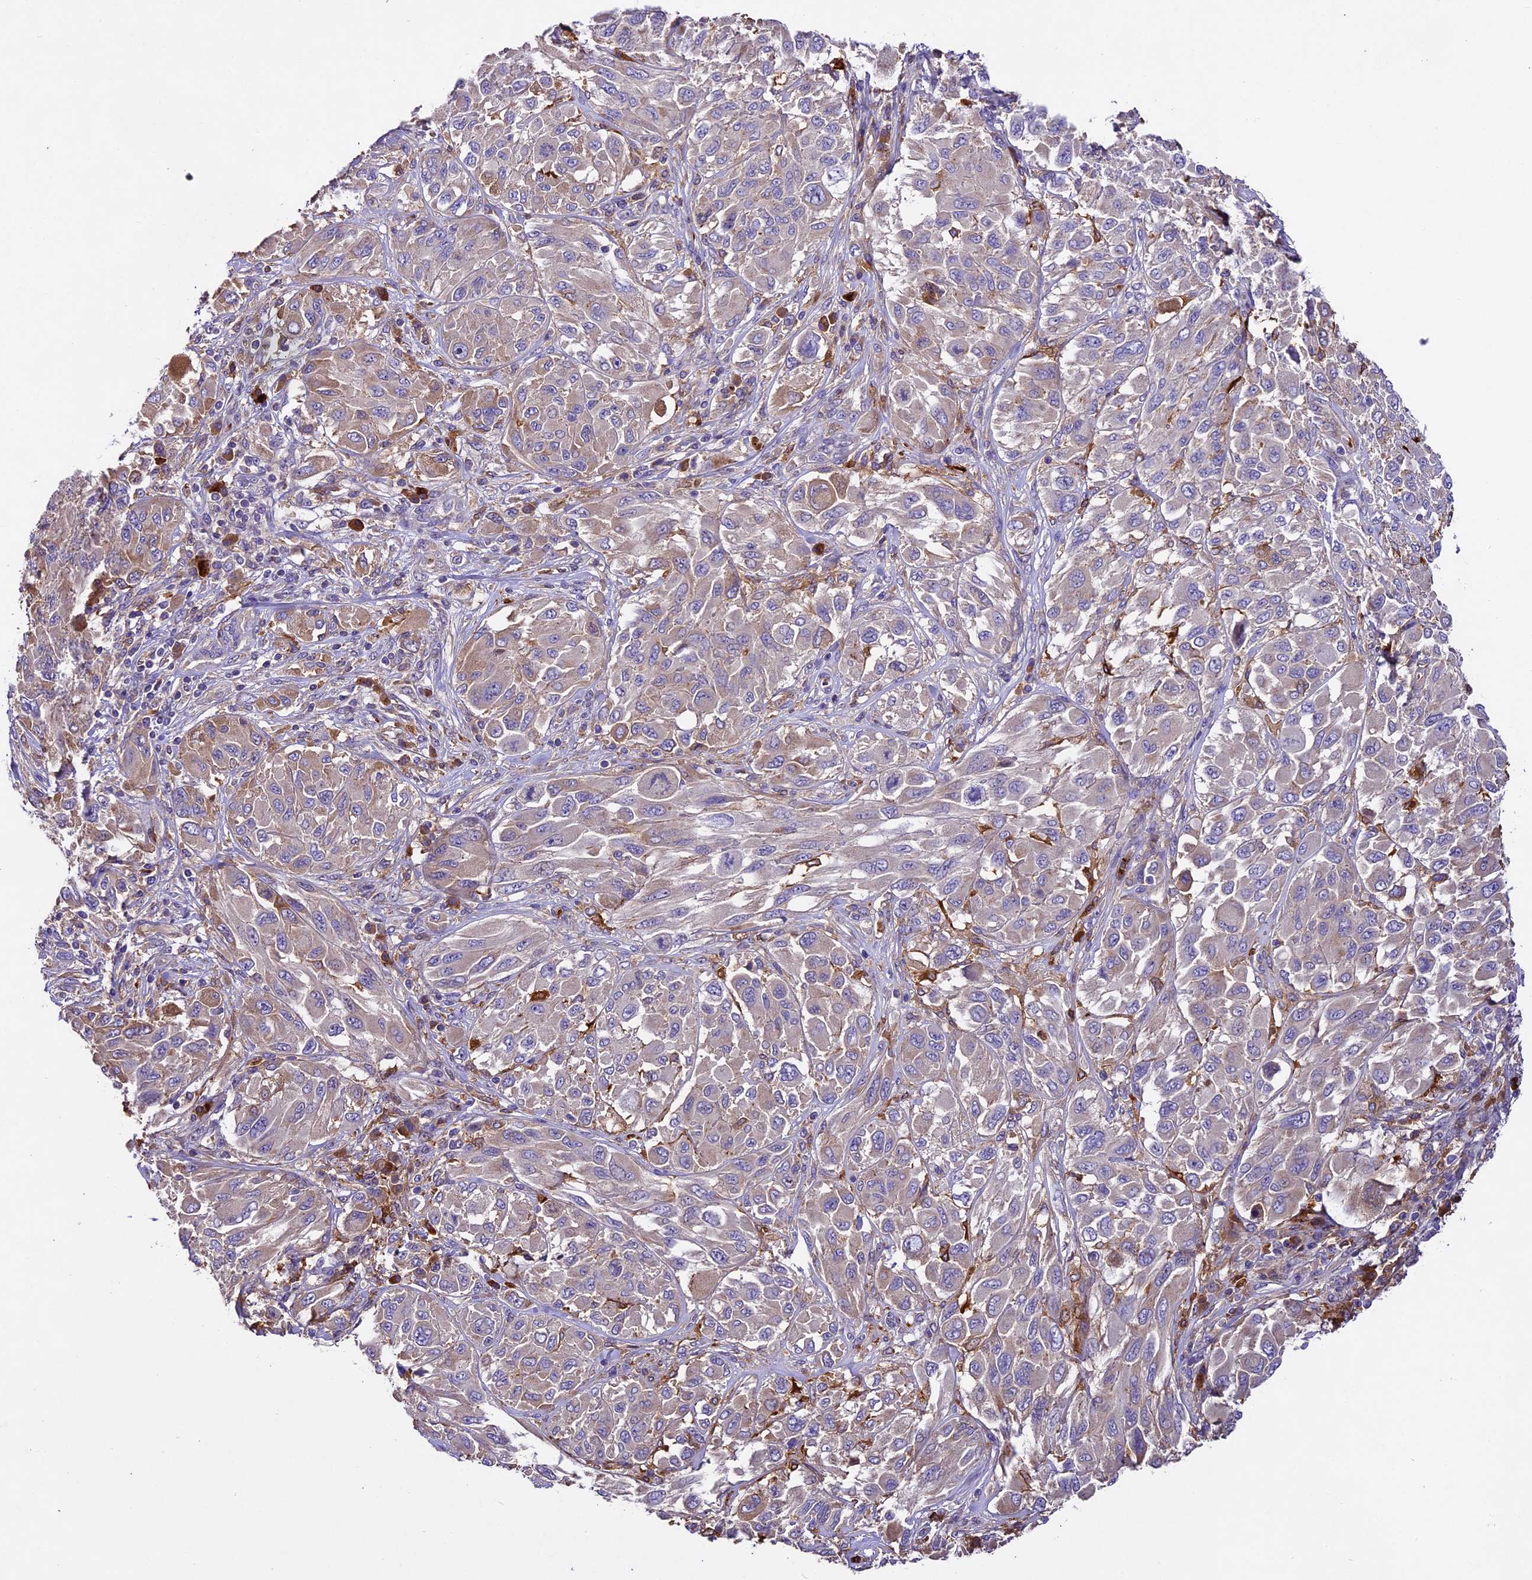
{"staining": {"intensity": "weak", "quantity": "<25%", "location": "cytoplasmic/membranous"}, "tissue": "melanoma", "cell_type": "Tumor cells", "image_type": "cancer", "snomed": [{"axis": "morphology", "description": "Malignant melanoma, NOS"}, {"axis": "topography", "description": "Skin"}], "caption": "The IHC micrograph has no significant staining in tumor cells of malignant melanoma tissue.", "gene": "CILP2", "patient": {"sex": "female", "age": 91}}